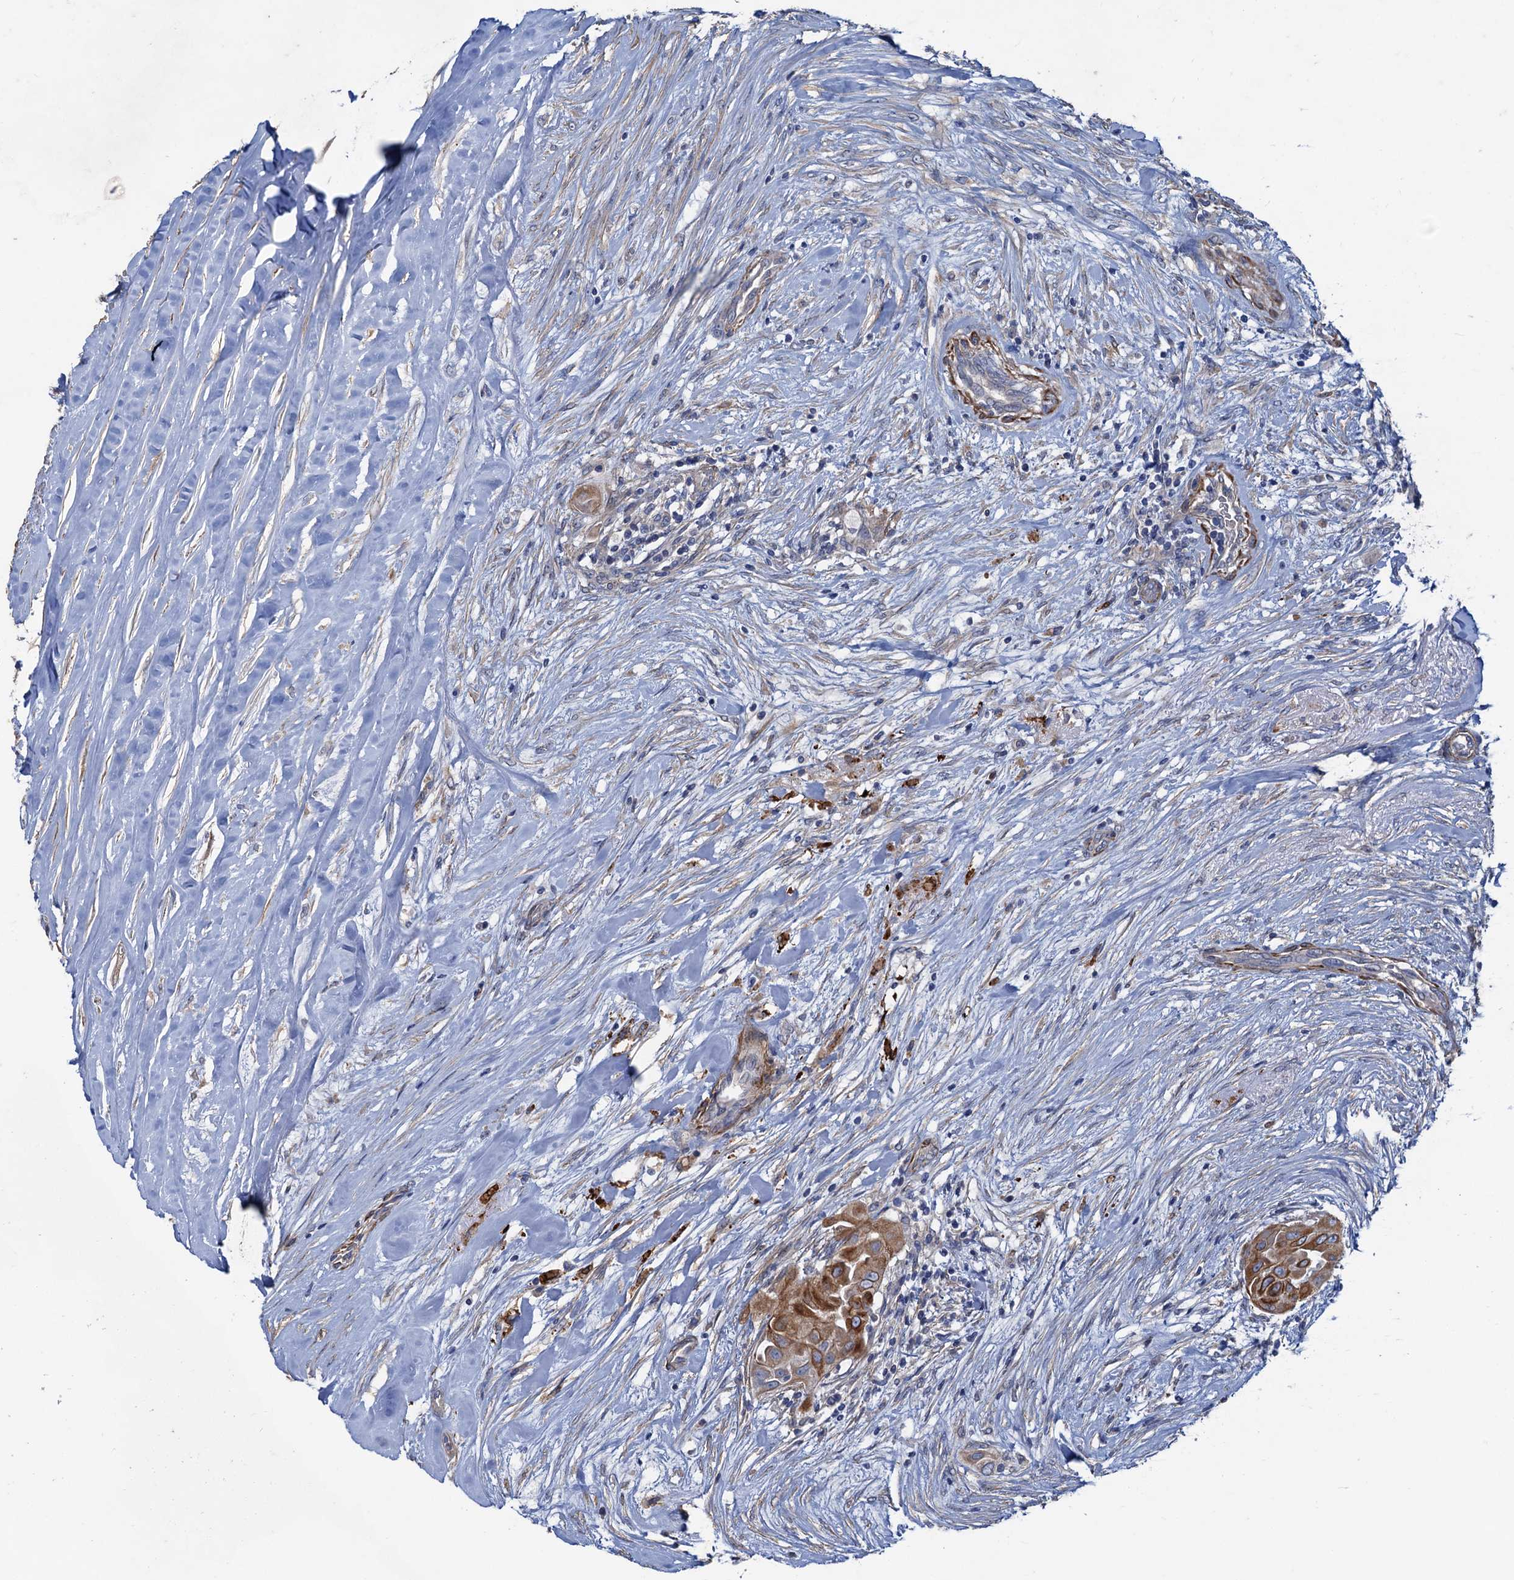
{"staining": {"intensity": "moderate", "quantity": ">75%", "location": "cytoplasmic/membranous"}, "tissue": "thyroid cancer", "cell_type": "Tumor cells", "image_type": "cancer", "snomed": [{"axis": "morphology", "description": "Papillary adenocarcinoma, NOS"}, {"axis": "topography", "description": "Thyroid gland"}], "caption": "The micrograph reveals a brown stain indicating the presence of a protein in the cytoplasmic/membranous of tumor cells in papillary adenocarcinoma (thyroid).", "gene": "SMCO3", "patient": {"sex": "female", "age": 59}}